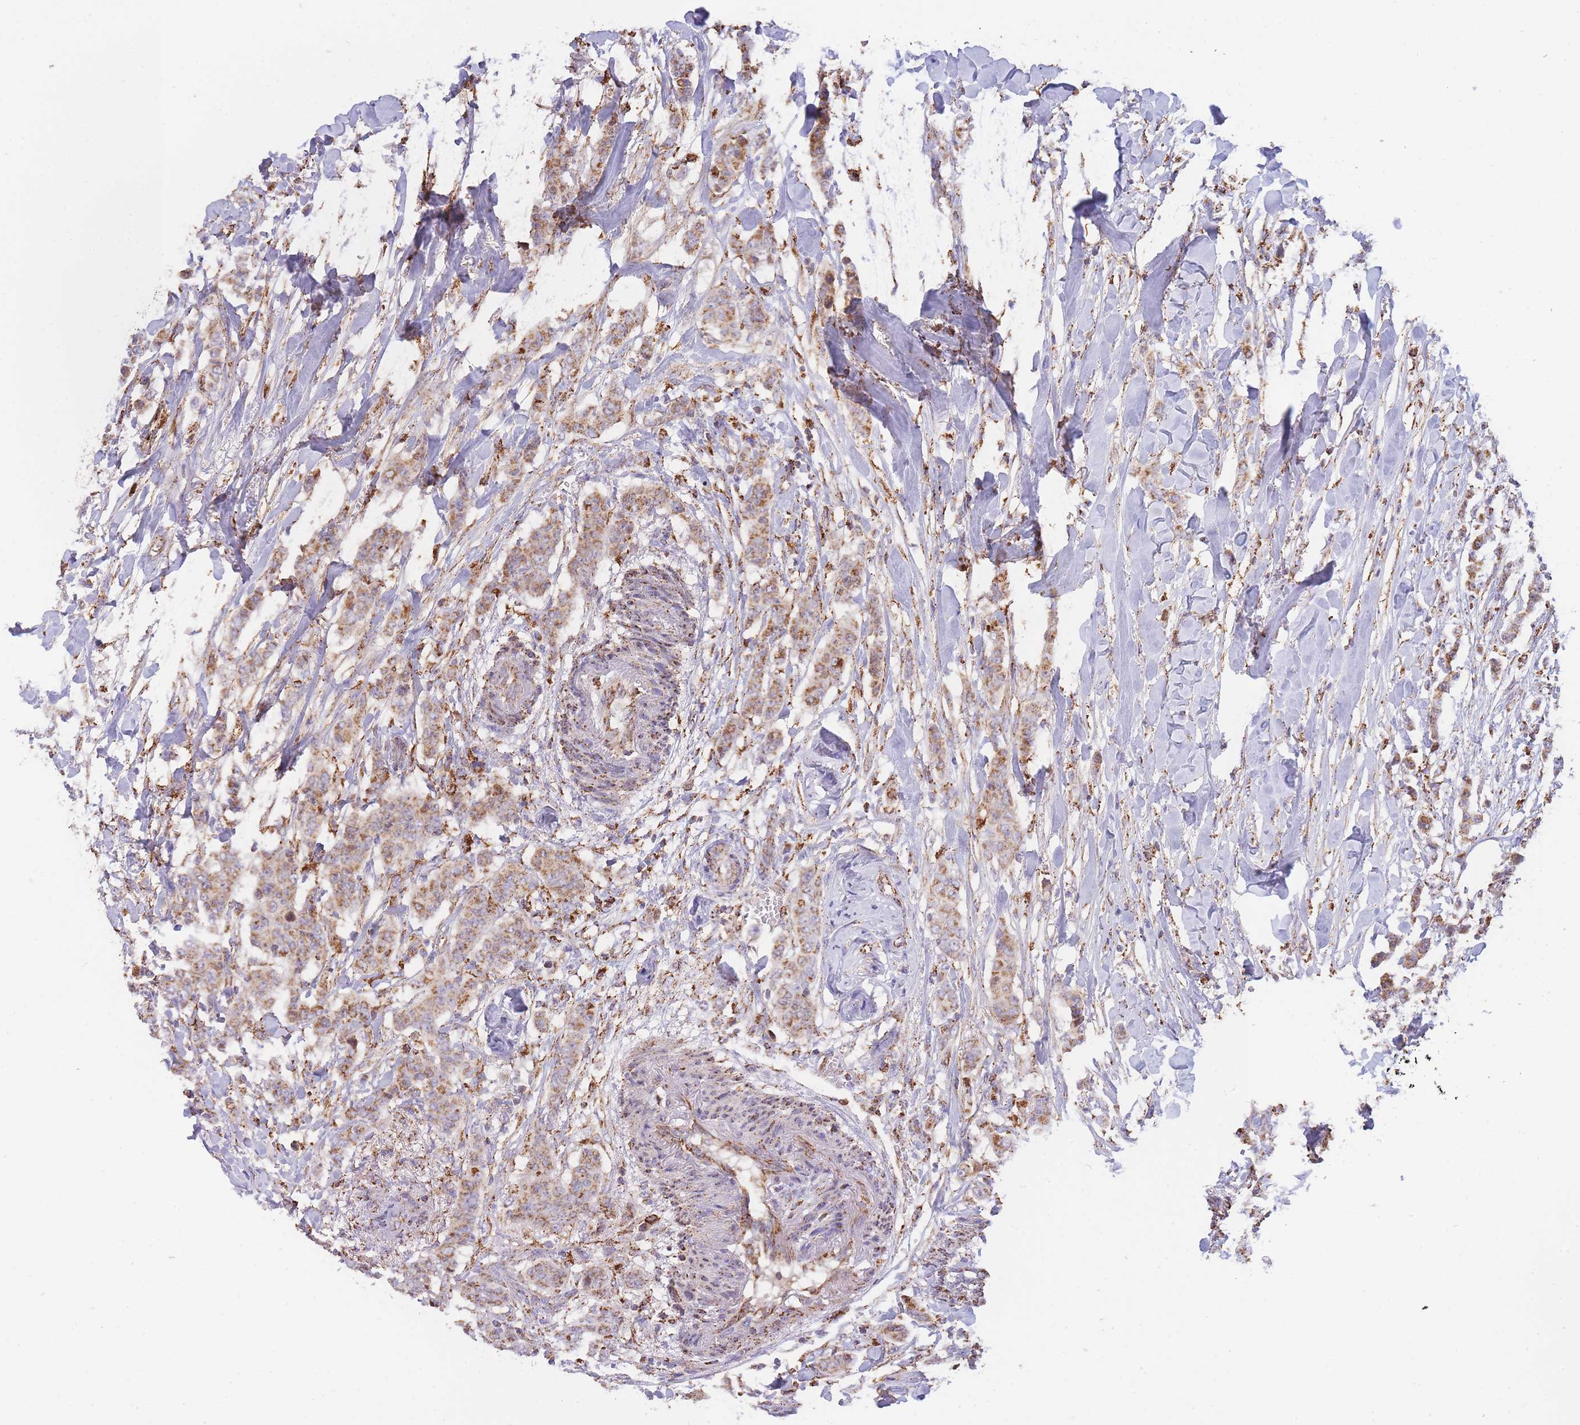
{"staining": {"intensity": "weak", "quantity": ">75%", "location": "cytoplasmic/membranous"}, "tissue": "breast cancer", "cell_type": "Tumor cells", "image_type": "cancer", "snomed": [{"axis": "morphology", "description": "Duct carcinoma"}, {"axis": "topography", "description": "Breast"}], "caption": "This image reveals immunohistochemistry (IHC) staining of breast cancer (intraductal carcinoma), with low weak cytoplasmic/membranous positivity in about >75% of tumor cells.", "gene": "MRPL17", "patient": {"sex": "female", "age": 40}}